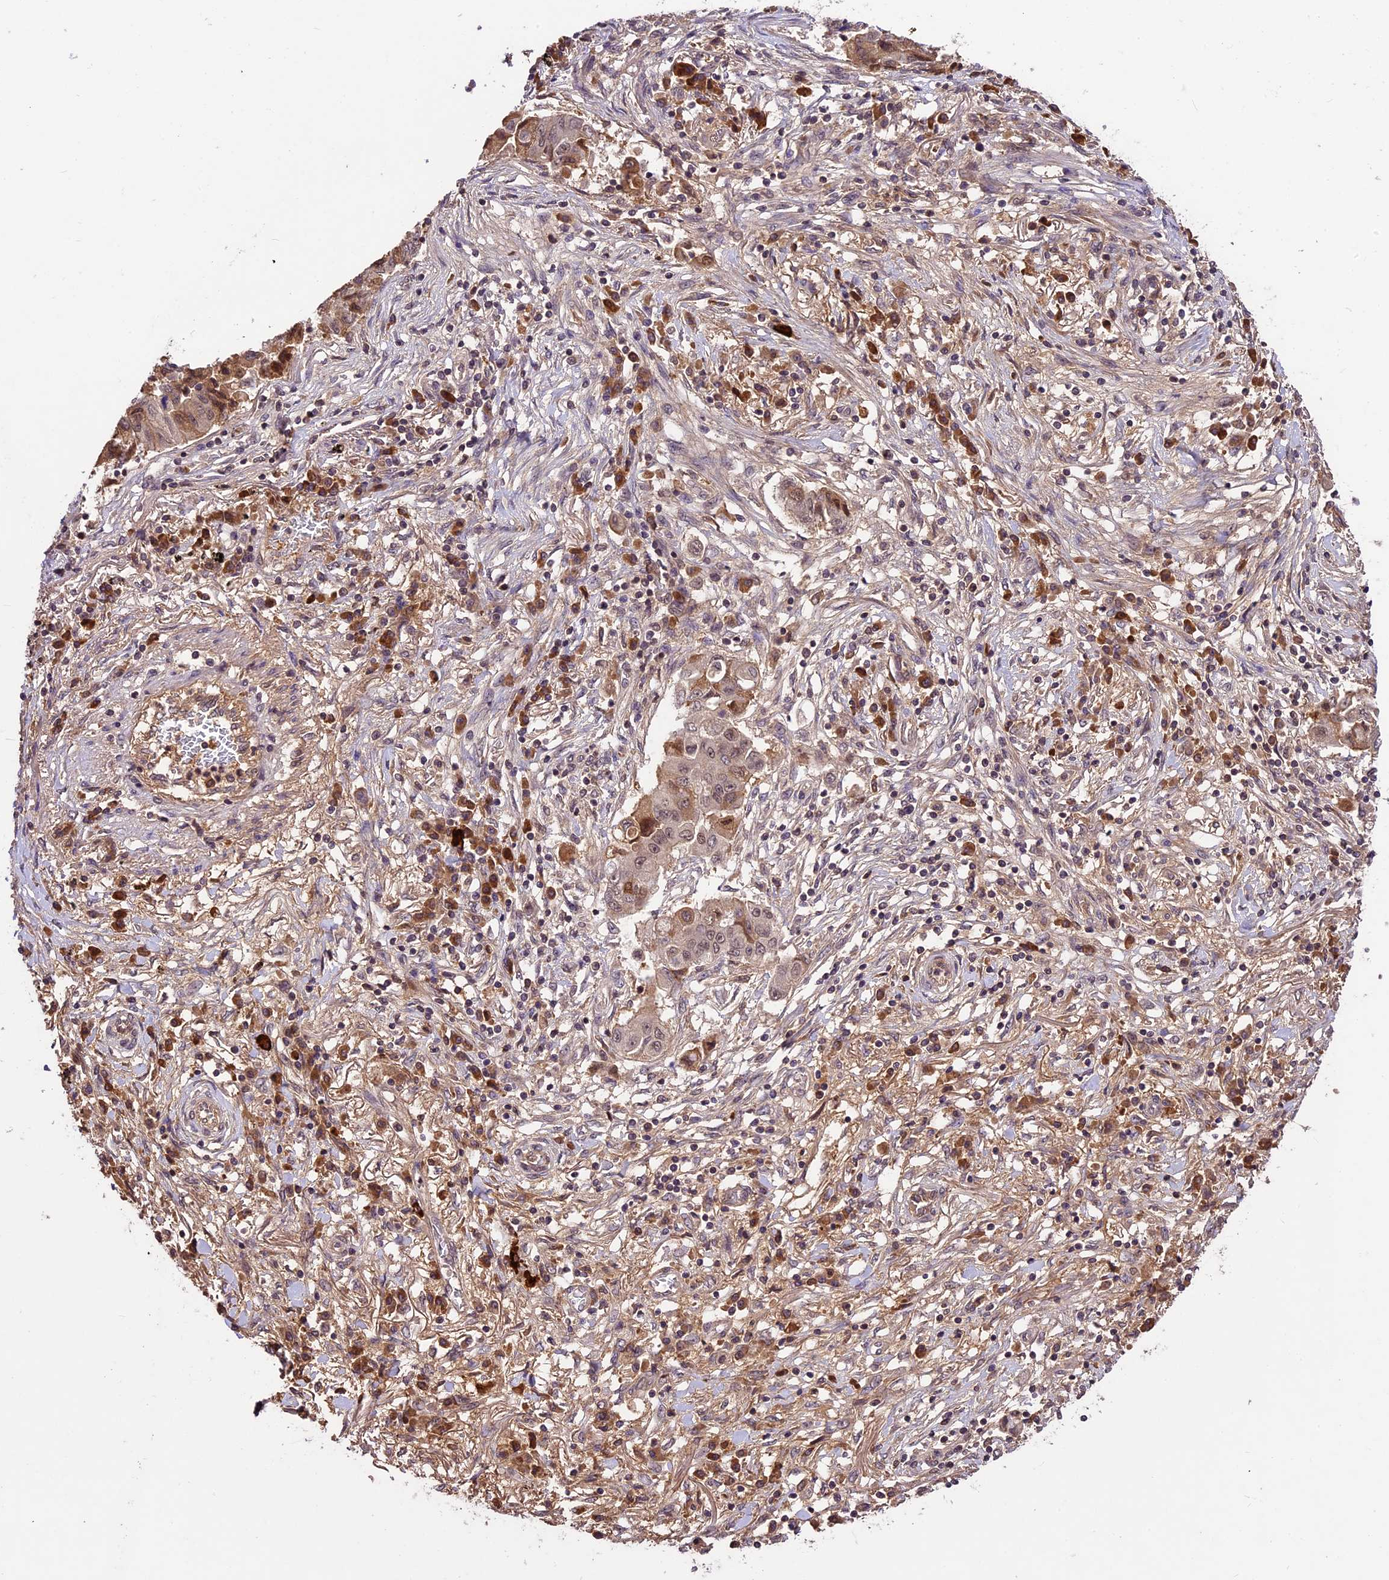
{"staining": {"intensity": "moderate", "quantity": "<25%", "location": "cytoplasmic/membranous,nuclear"}, "tissue": "lung cancer", "cell_type": "Tumor cells", "image_type": "cancer", "snomed": [{"axis": "morphology", "description": "Squamous cell carcinoma, NOS"}, {"axis": "topography", "description": "Lung"}], "caption": "Immunohistochemical staining of lung cancer reveals low levels of moderate cytoplasmic/membranous and nuclear positivity in about <25% of tumor cells.", "gene": "ATP10A", "patient": {"sex": "male", "age": 74}}